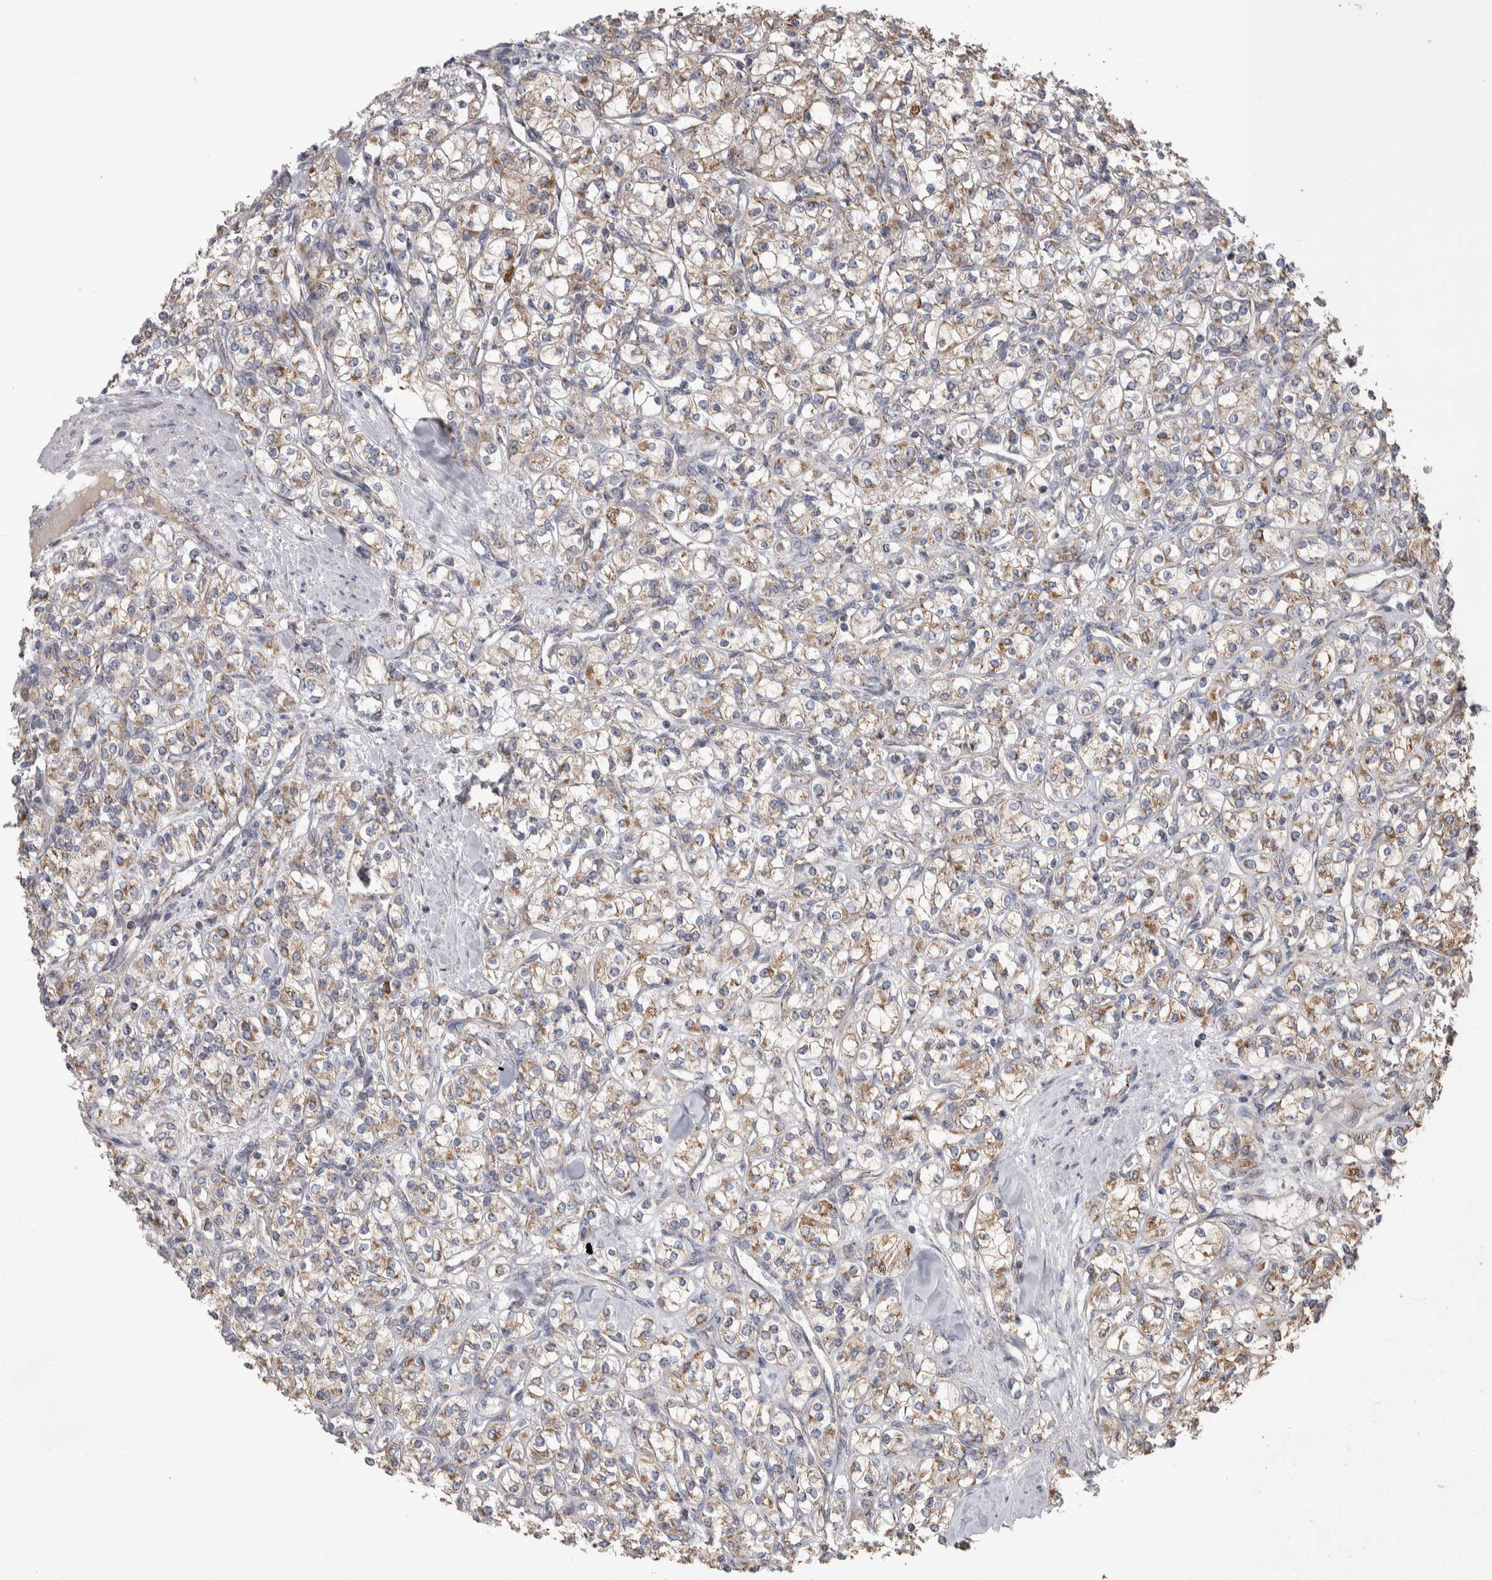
{"staining": {"intensity": "weak", "quantity": ">75%", "location": "cytoplasmic/membranous"}, "tissue": "renal cancer", "cell_type": "Tumor cells", "image_type": "cancer", "snomed": [{"axis": "morphology", "description": "Adenocarcinoma, NOS"}, {"axis": "topography", "description": "Kidney"}], "caption": "Protein expression analysis of renal cancer displays weak cytoplasmic/membranous positivity in approximately >75% of tumor cells.", "gene": "SCO1", "patient": {"sex": "male", "age": 77}}